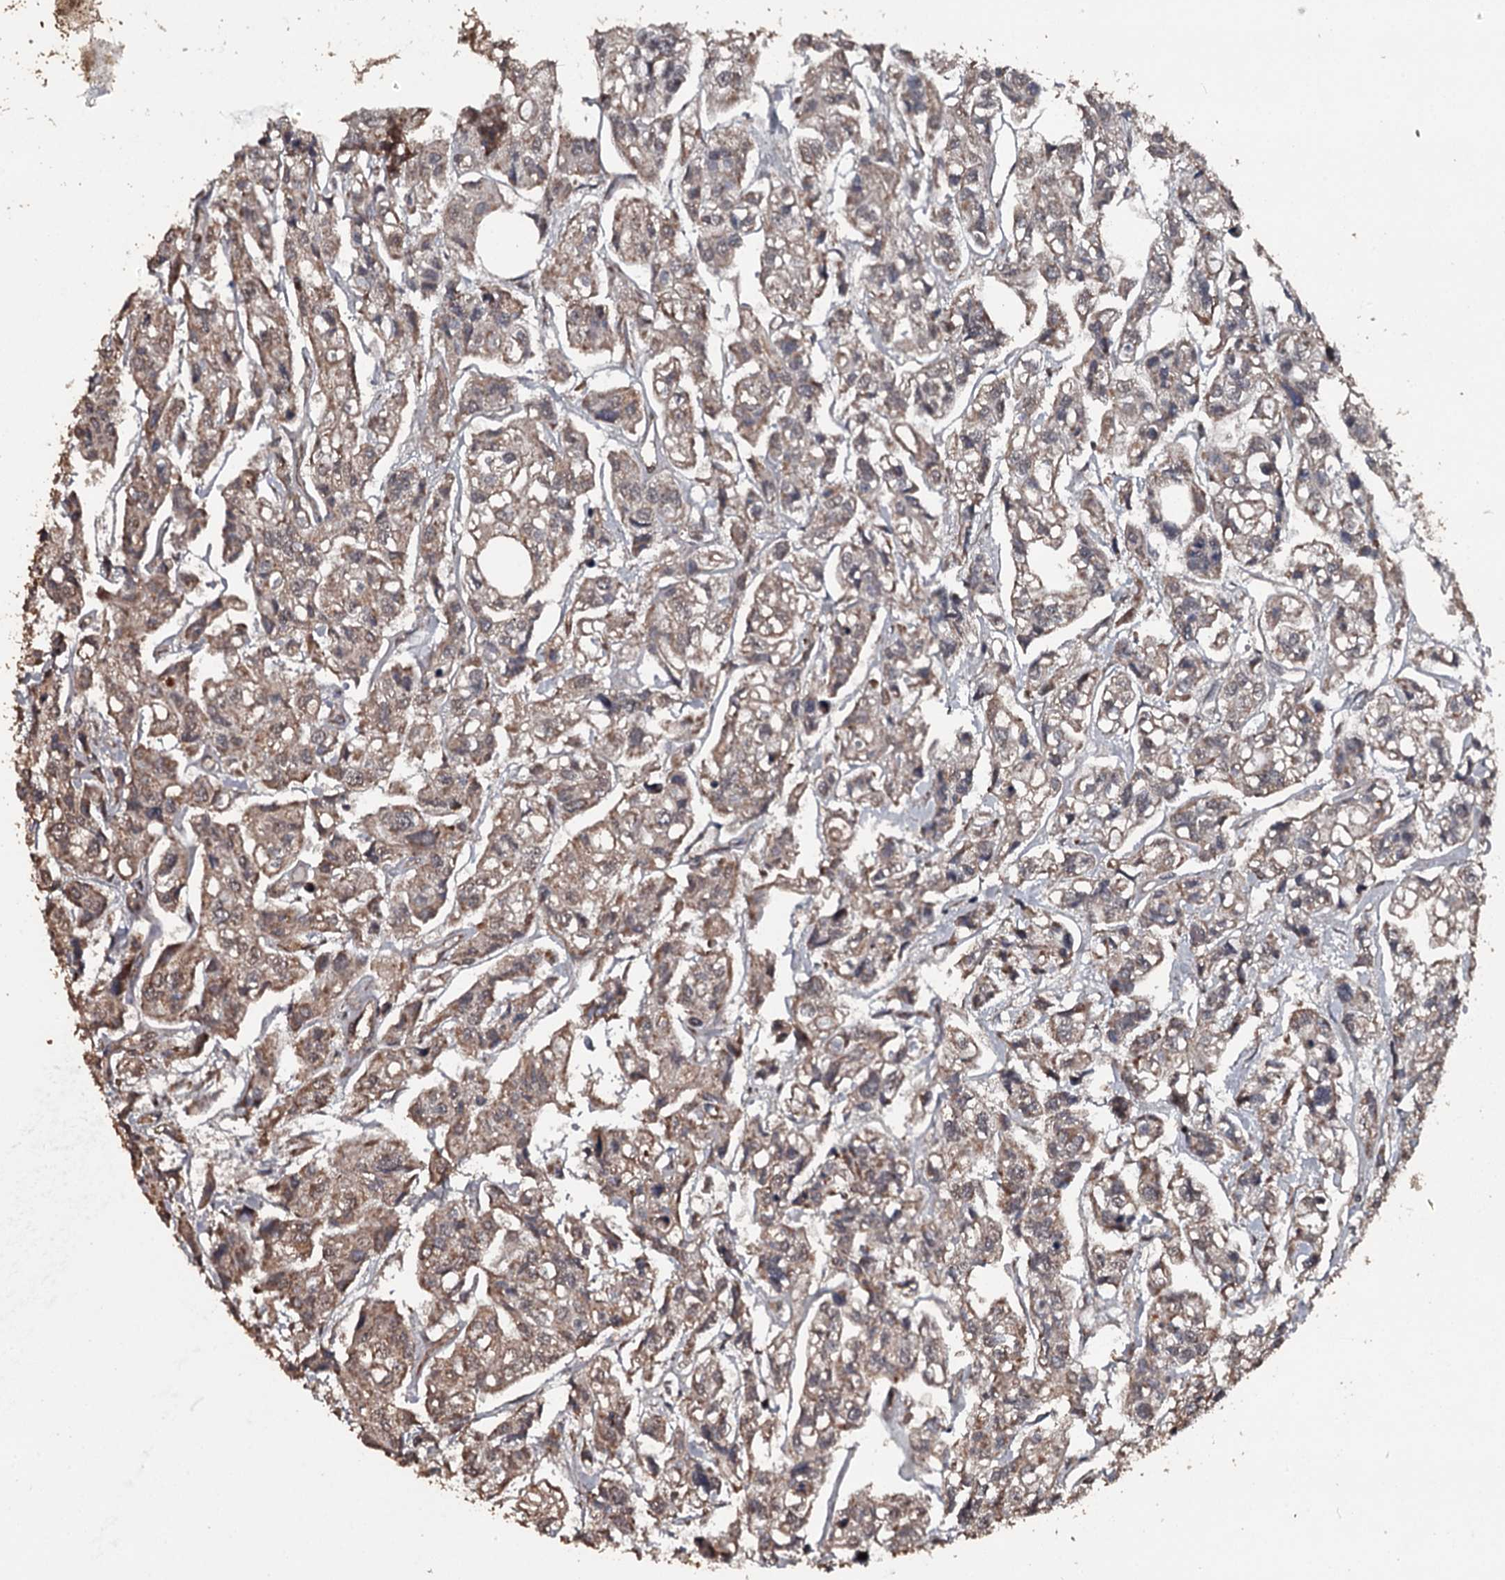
{"staining": {"intensity": "moderate", "quantity": ">75%", "location": "cytoplasmic/membranous"}, "tissue": "urothelial cancer", "cell_type": "Tumor cells", "image_type": "cancer", "snomed": [{"axis": "morphology", "description": "Urothelial carcinoma, High grade"}, {"axis": "topography", "description": "Urinary bladder"}], "caption": "Brown immunohistochemical staining in urothelial cancer displays moderate cytoplasmic/membranous expression in about >75% of tumor cells.", "gene": "WIPI1", "patient": {"sex": "male", "age": 67}}